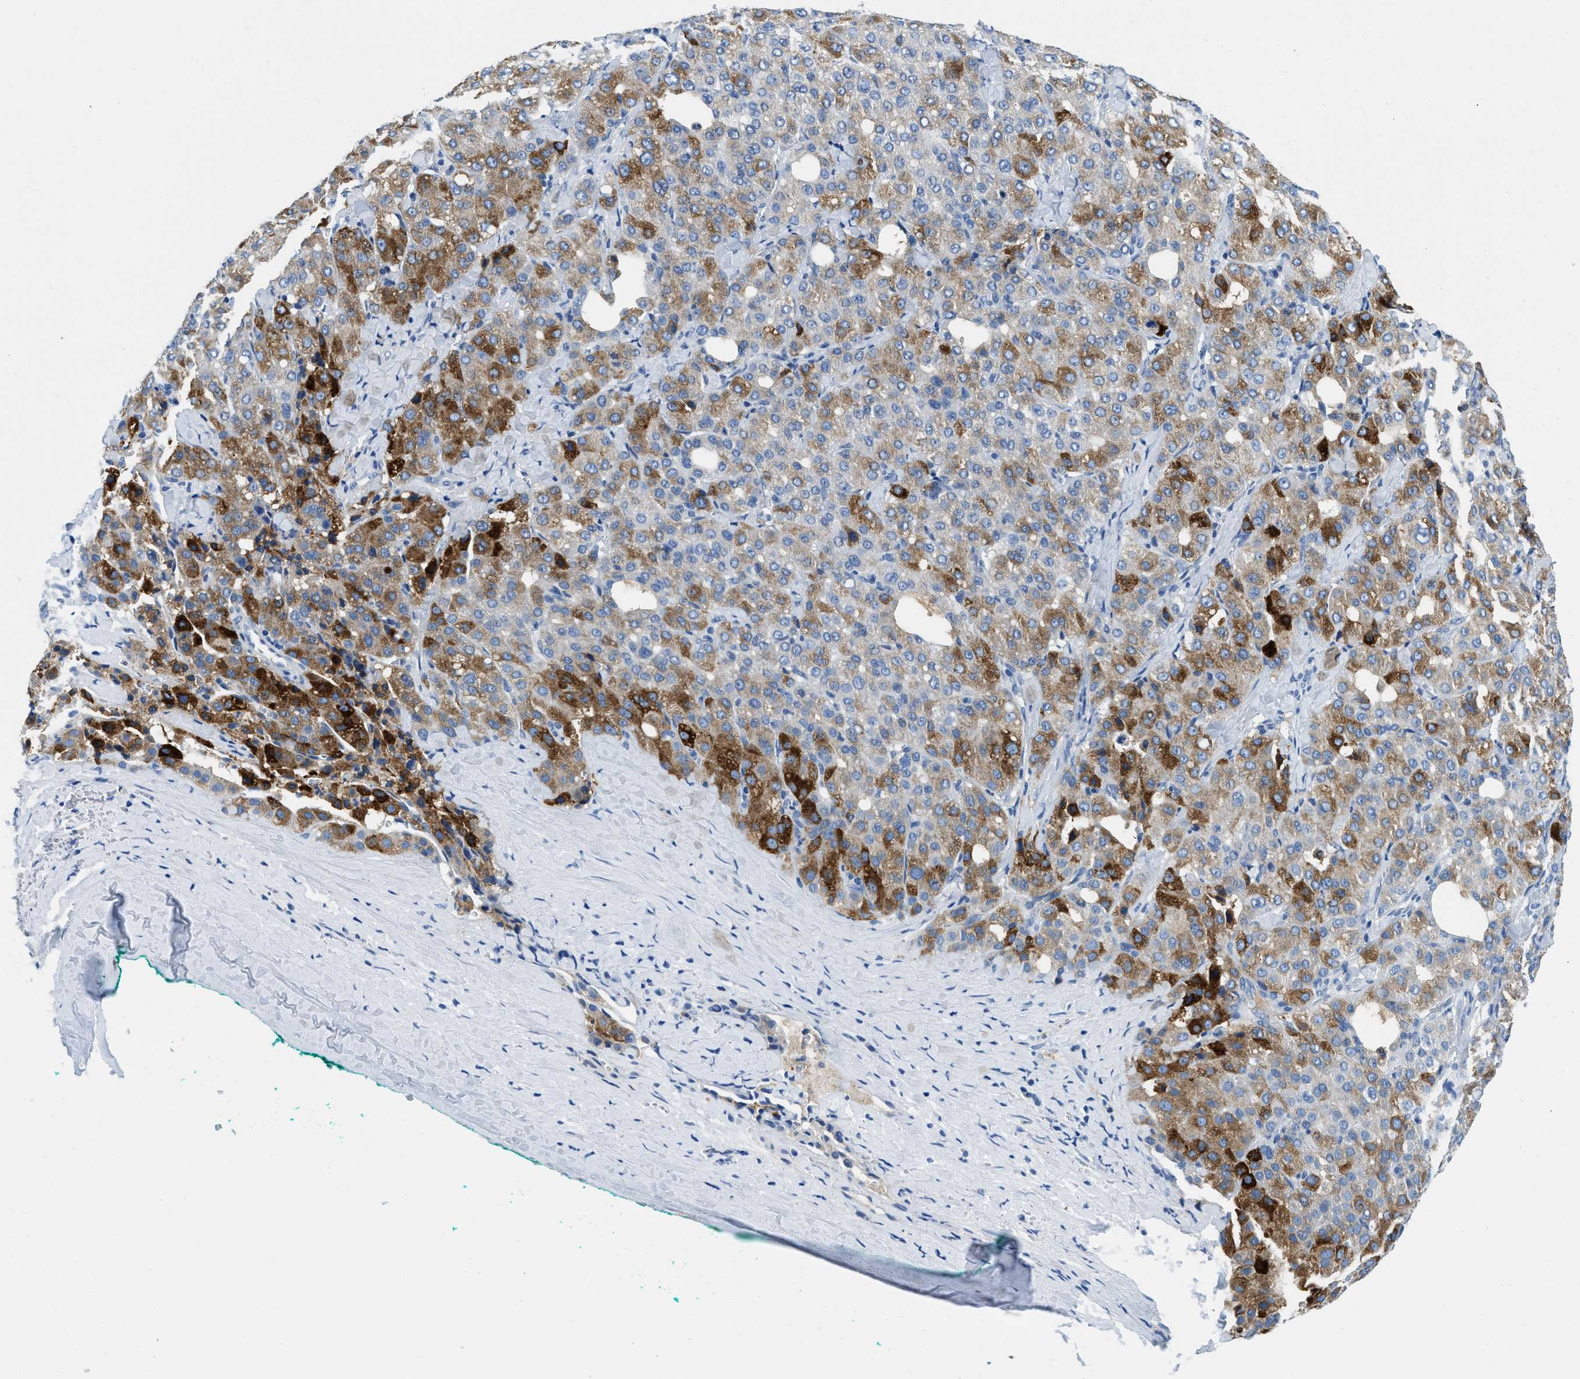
{"staining": {"intensity": "strong", "quantity": "25%-75%", "location": "cytoplasmic/membranous"}, "tissue": "liver cancer", "cell_type": "Tumor cells", "image_type": "cancer", "snomed": [{"axis": "morphology", "description": "Carcinoma, Hepatocellular, NOS"}, {"axis": "topography", "description": "Liver"}], "caption": "Immunohistochemical staining of human hepatocellular carcinoma (liver) demonstrates high levels of strong cytoplasmic/membranous positivity in approximately 25%-75% of tumor cells.", "gene": "MBL2", "patient": {"sex": "male", "age": 65}}